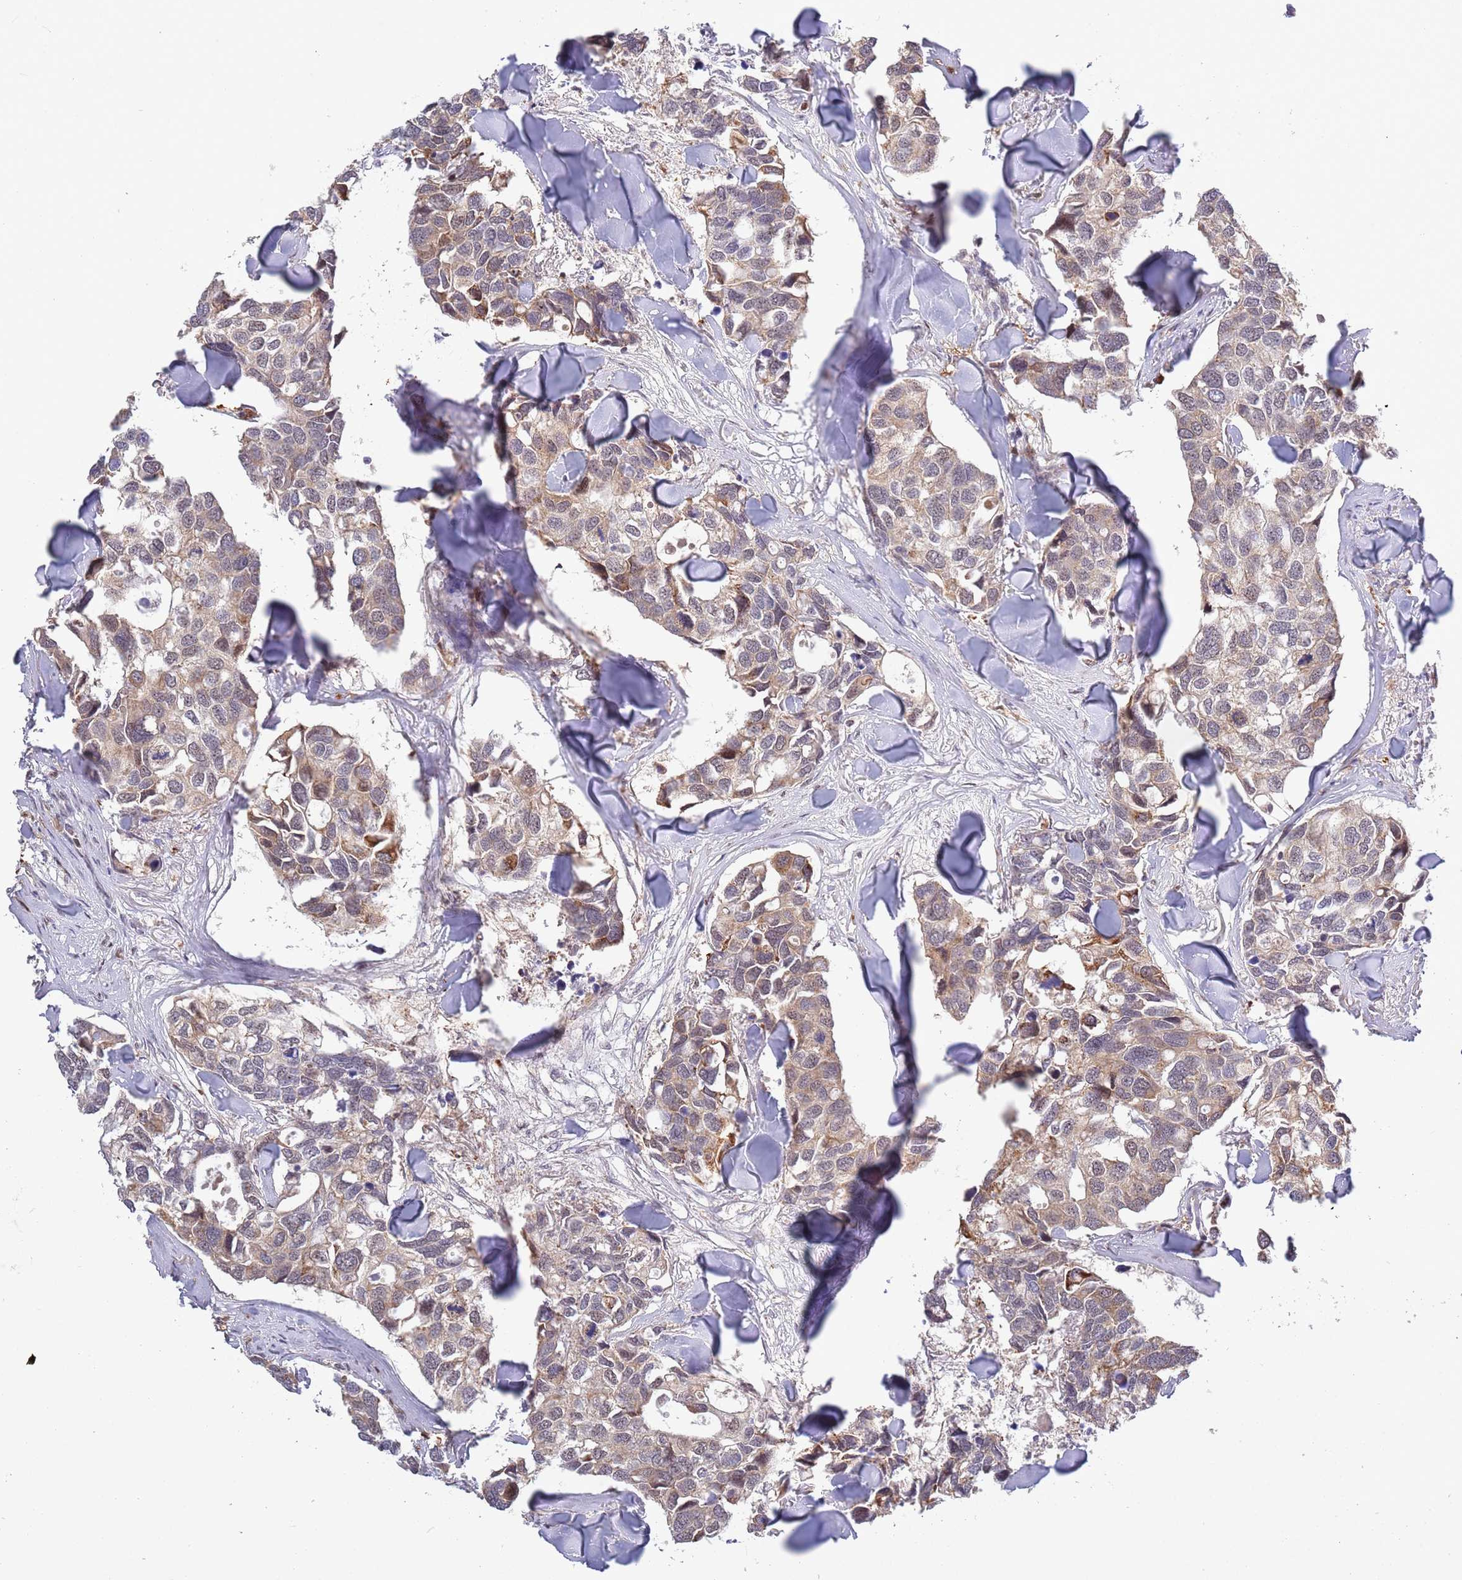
{"staining": {"intensity": "weak", "quantity": "<25%", "location": "cytoplasmic/membranous,nuclear"}, "tissue": "breast cancer", "cell_type": "Tumor cells", "image_type": "cancer", "snomed": [{"axis": "morphology", "description": "Duct carcinoma"}, {"axis": "topography", "description": "Breast"}], "caption": "Immunohistochemical staining of invasive ductal carcinoma (breast) shows no significant expression in tumor cells.", "gene": "CCNJL", "patient": {"sex": "female", "age": 83}}